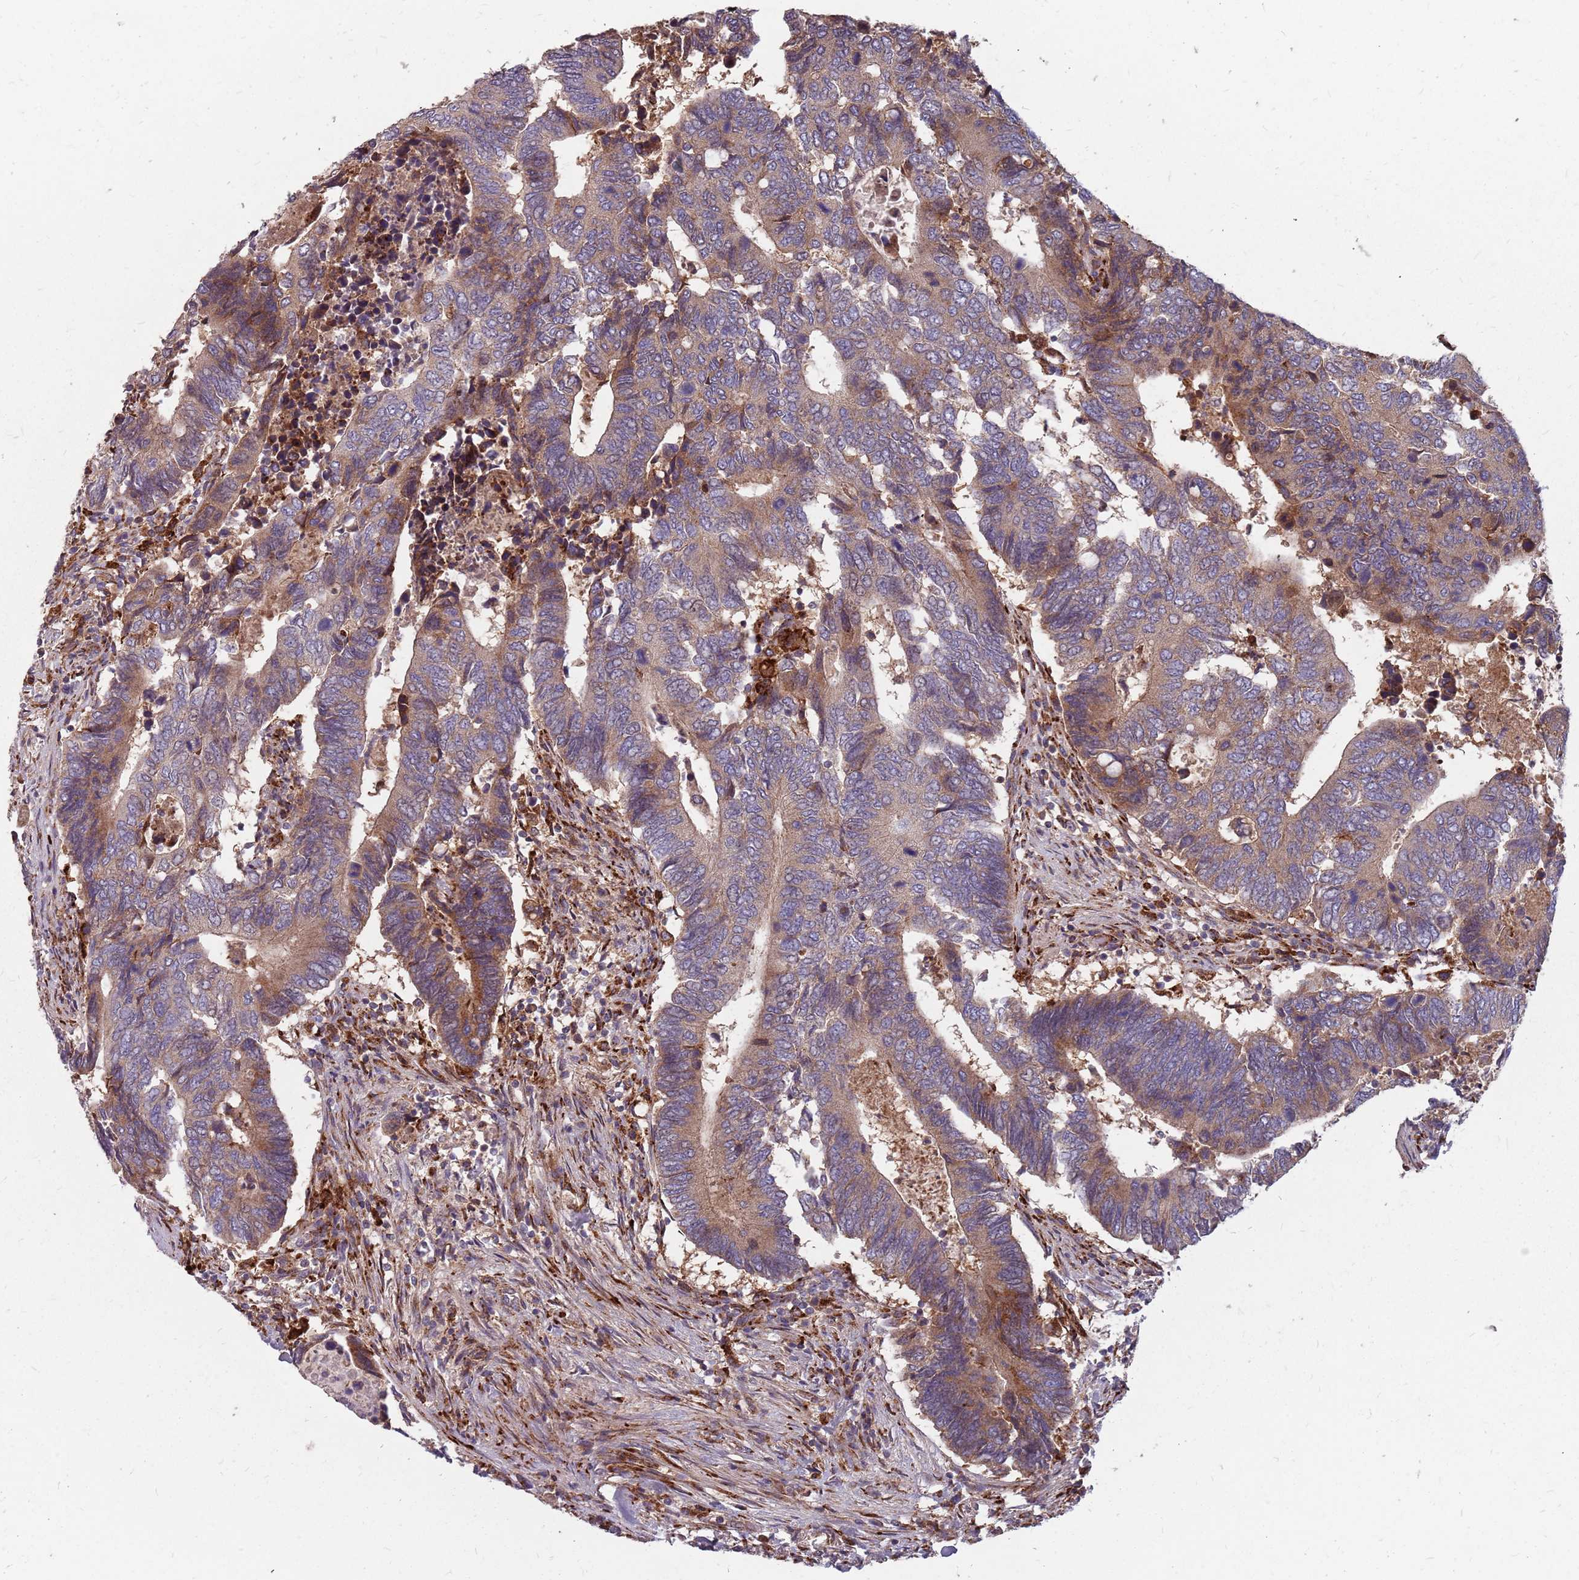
{"staining": {"intensity": "moderate", "quantity": ">75%", "location": "cytoplasmic/membranous"}, "tissue": "colorectal cancer", "cell_type": "Tumor cells", "image_type": "cancer", "snomed": [{"axis": "morphology", "description": "Adenocarcinoma, NOS"}, {"axis": "topography", "description": "Colon"}], "caption": "This is an image of IHC staining of colorectal cancer, which shows moderate expression in the cytoplasmic/membranous of tumor cells.", "gene": "NME4", "patient": {"sex": "male", "age": 87}}